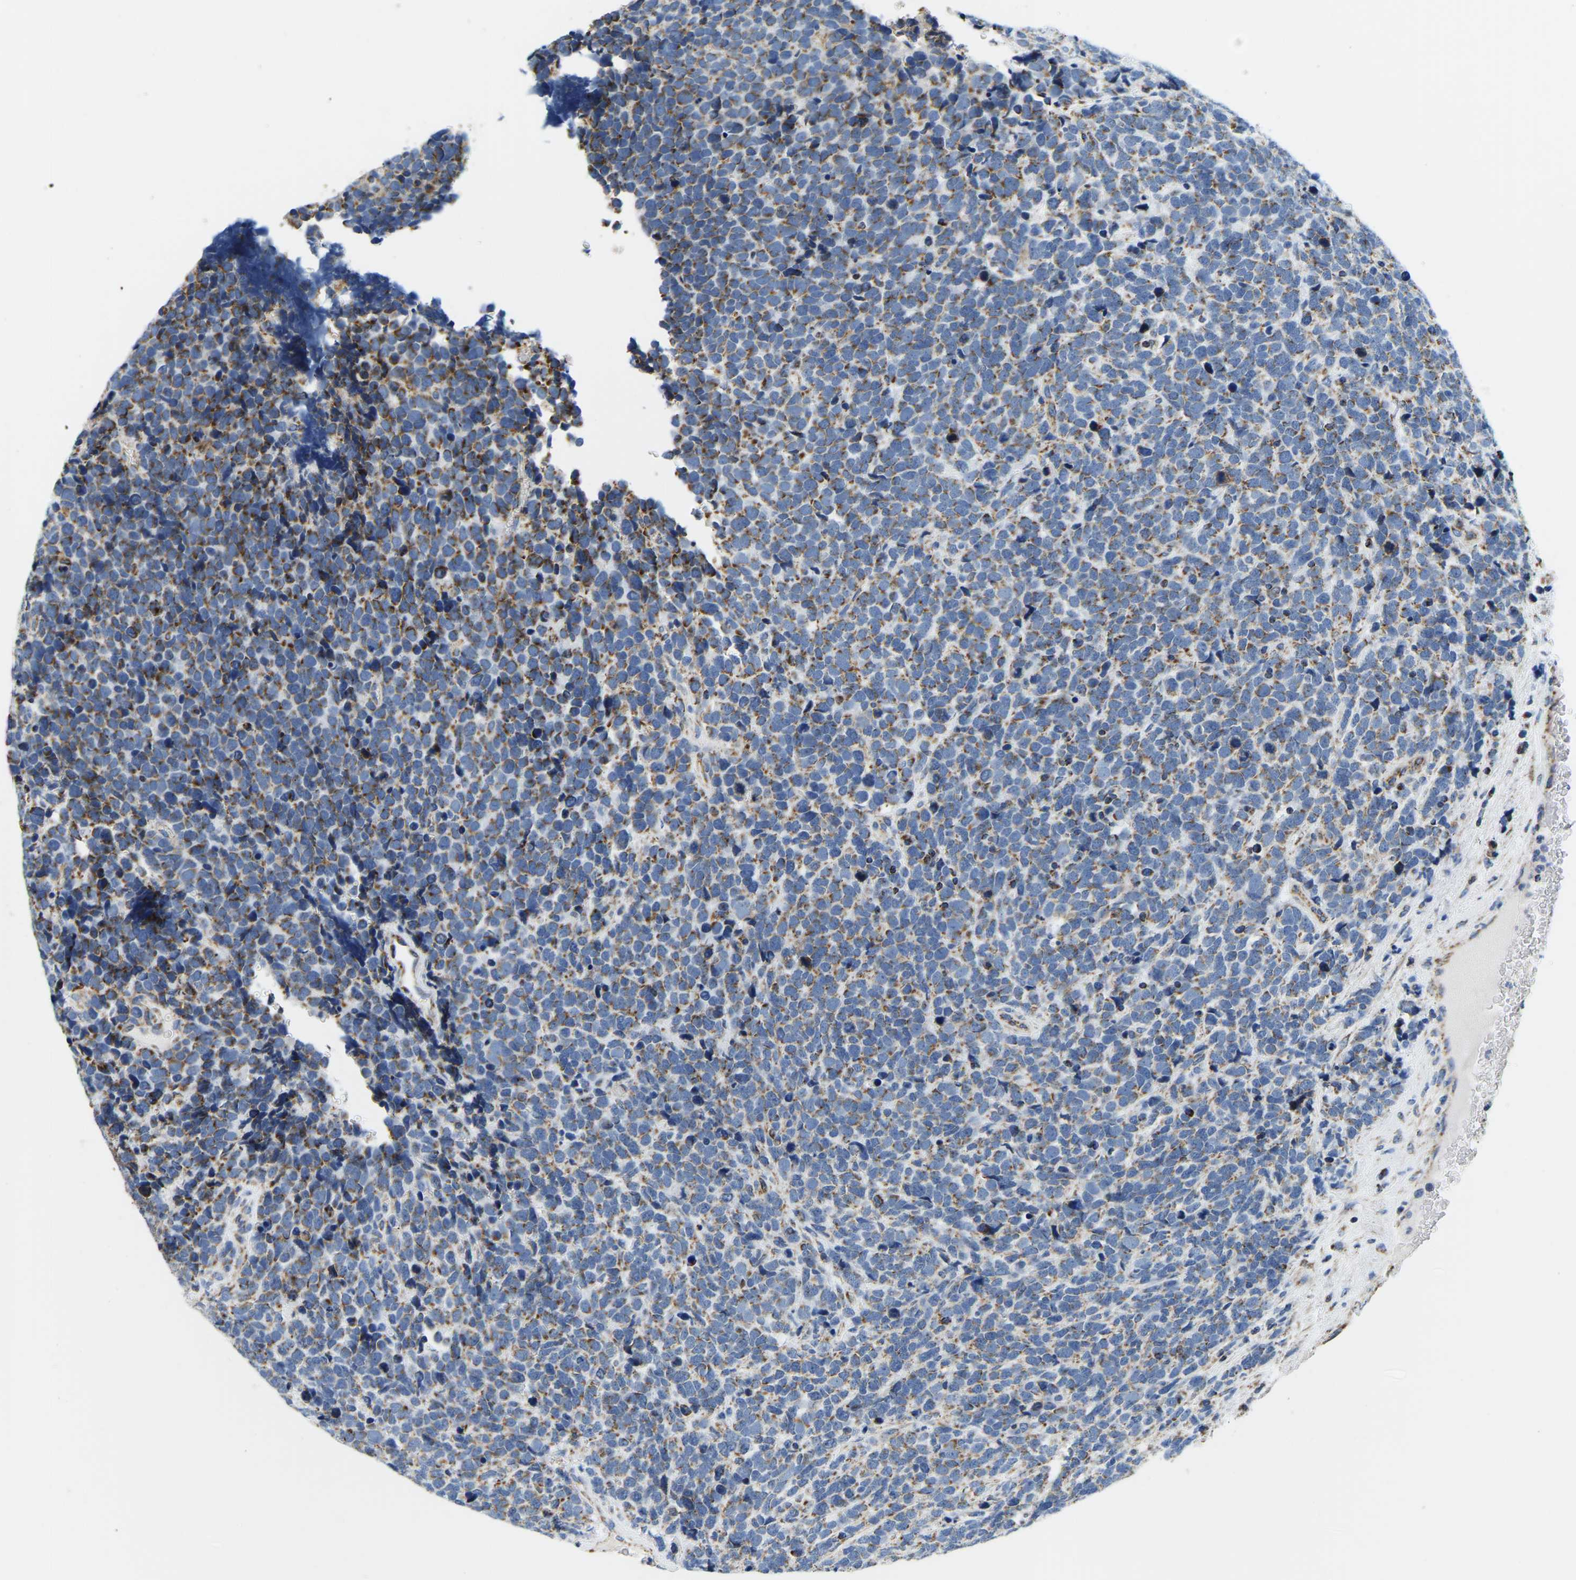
{"staining": {"intensity": "moderate", "quantity": ">75%", "location": "cytoplasmic/membranous"}, "tissue": "urothelial cancer", "cell_type": "Tumor cells", "image_type": "cancer", "snomed": [{"axis": "morphology", "description": "Urothelial carcinoma, High grade"}, {"axis": "topography", "description": "Urinary bladder"}], "caption": "Protein staining of urothelial cancer tissue displays moderate cytoplasmic/membranous expression in about >75% of tumor cells.", "gene": "SFXN1", "patient": {"sex": "female", "age": 82}}